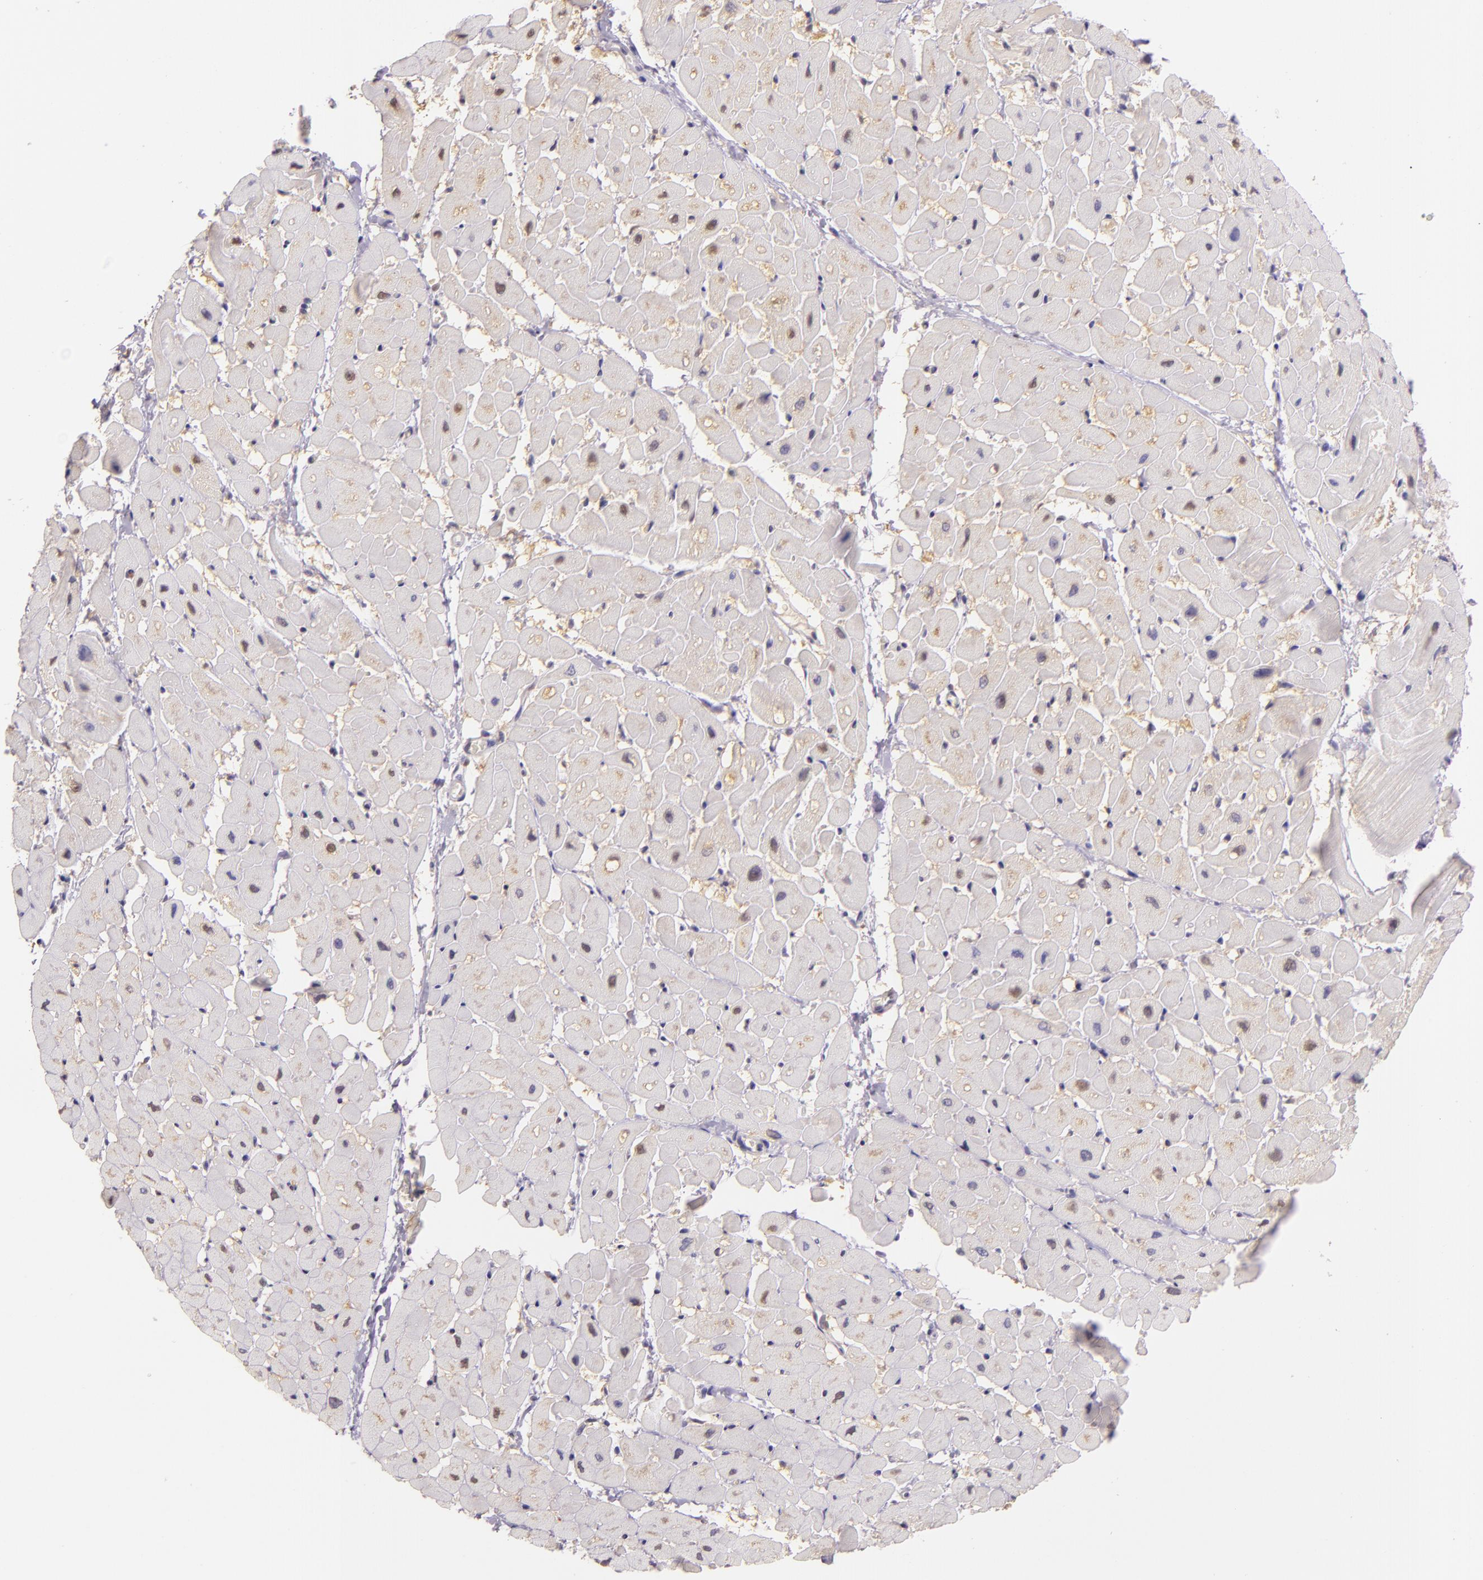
{"staining": {"intensity": "negative", "quantity": "none", "location": "none"}, "tissue": "heart muscle", "cell_type": "Cardiomyocytes", "image_type": "normal", "snomed": [{"axis": "morphology", "description": "Normal tissue, NOS"}, {"axis": "topography", "description": "Heart"}], "caption": "Immunohistochemistry histopathology image of normal heart muscle stained for a protein (brown), which exhibits no expression in cardiomyocytes.", "gene": "HSPA8", "patient": {"sex": "male", "age": 45}}